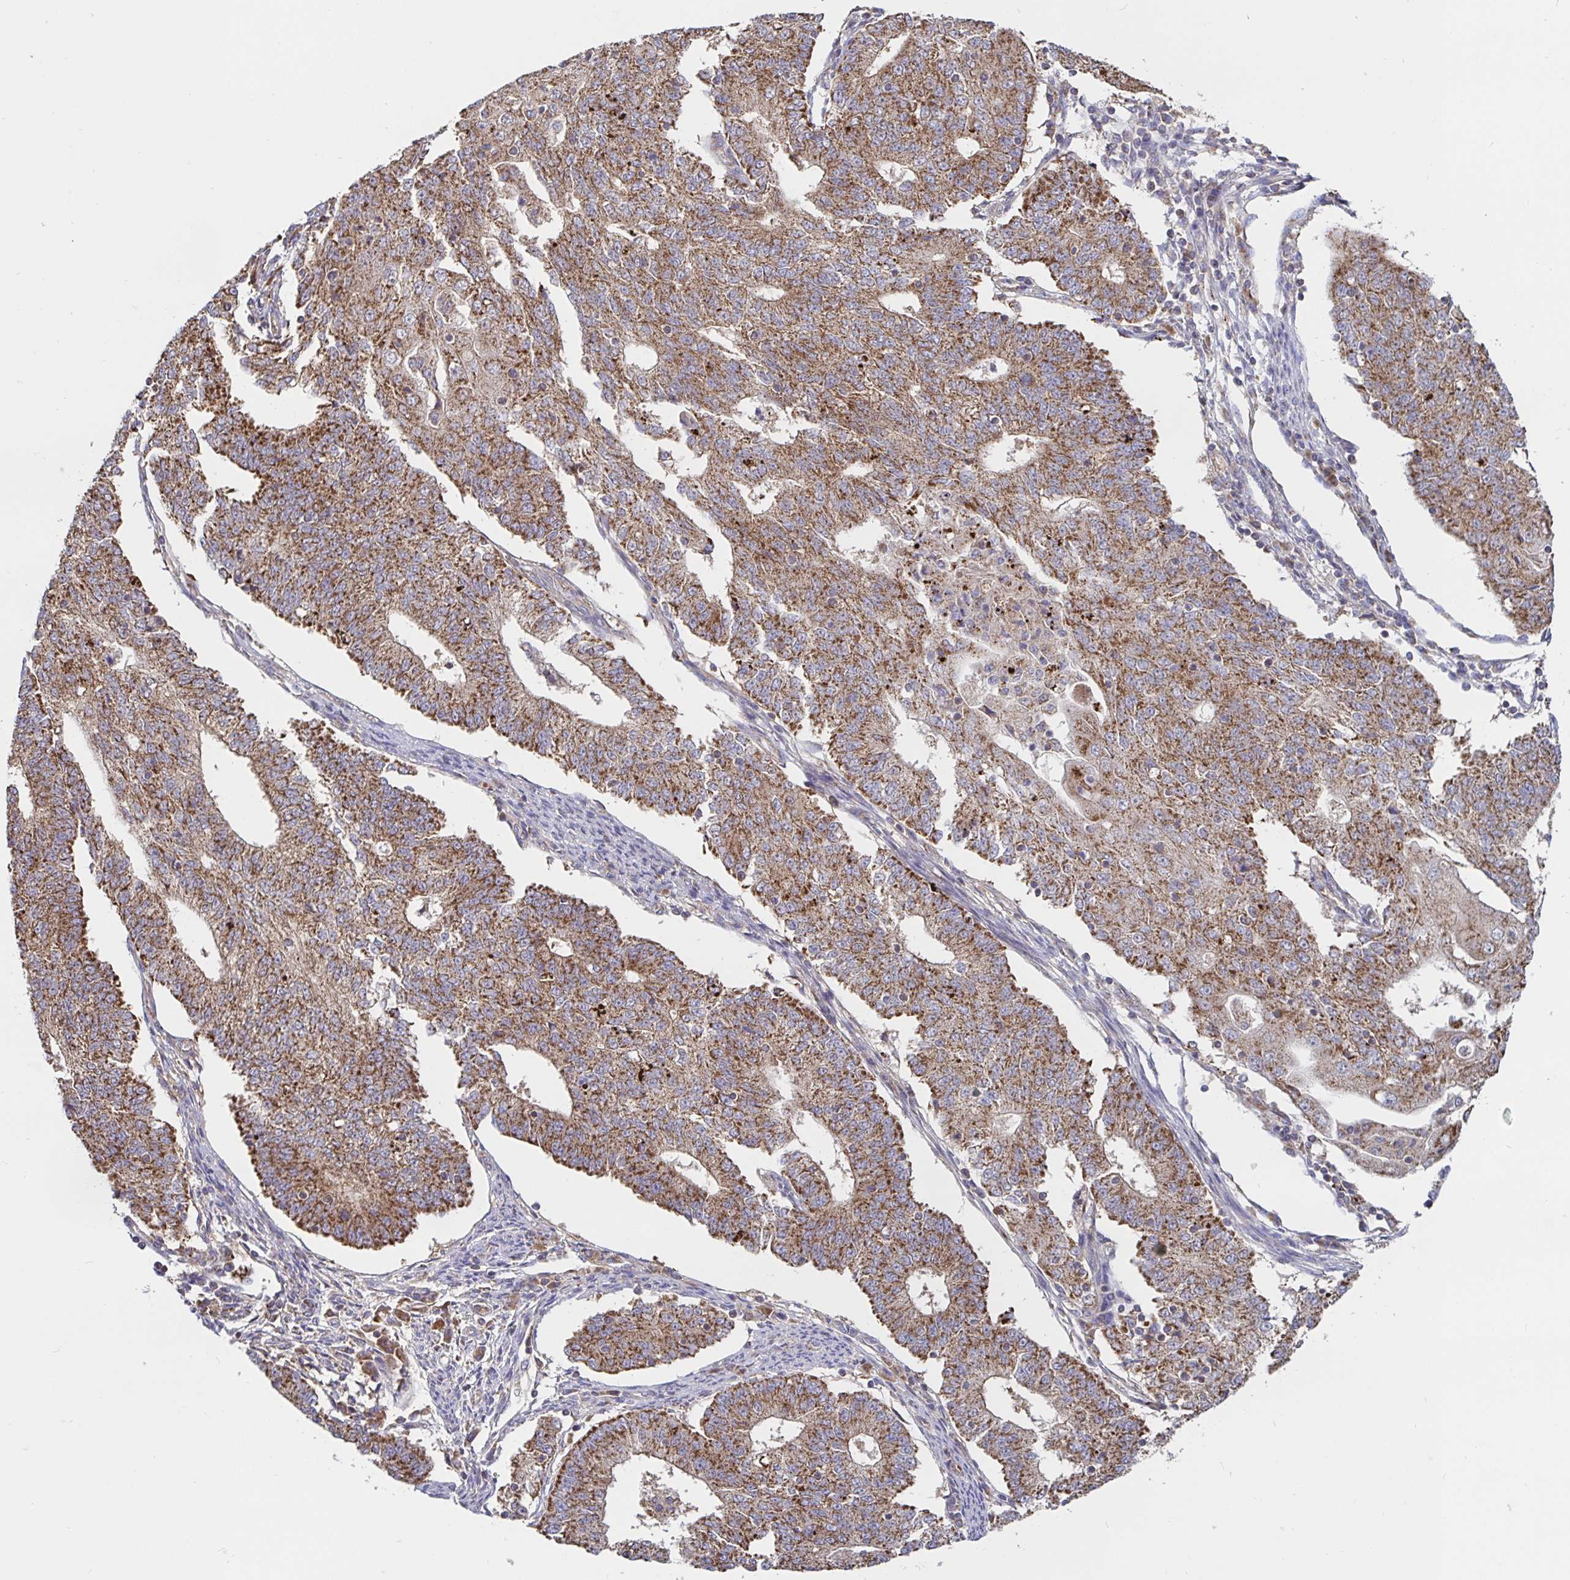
{"staining": {"intensity": "moderate", "quantity": ">75%", "location": "cytoplasmic/membranous"}, "tissue": "endometrial cancer", "cell_type": "Tumor cells", "image_type": "cancer", "snomed": [{"axis": "morphology", "description": "Adenocarcinoma, NOS"}, {"axis": "topography", "description": "Endometrium"}], "caption": "IHC image of neoplastic tissue: endometrial adenocarcinoma stained using immunohistochemistry demonstrates medium levels of moderate protein expression localized specifically in the cytoplasmic/membranous of tumor cells, appearing as a cytoplasmic/membranous brown color.", "gene": "PRDX3", "patient": {"sex": "female", "age": 56}}